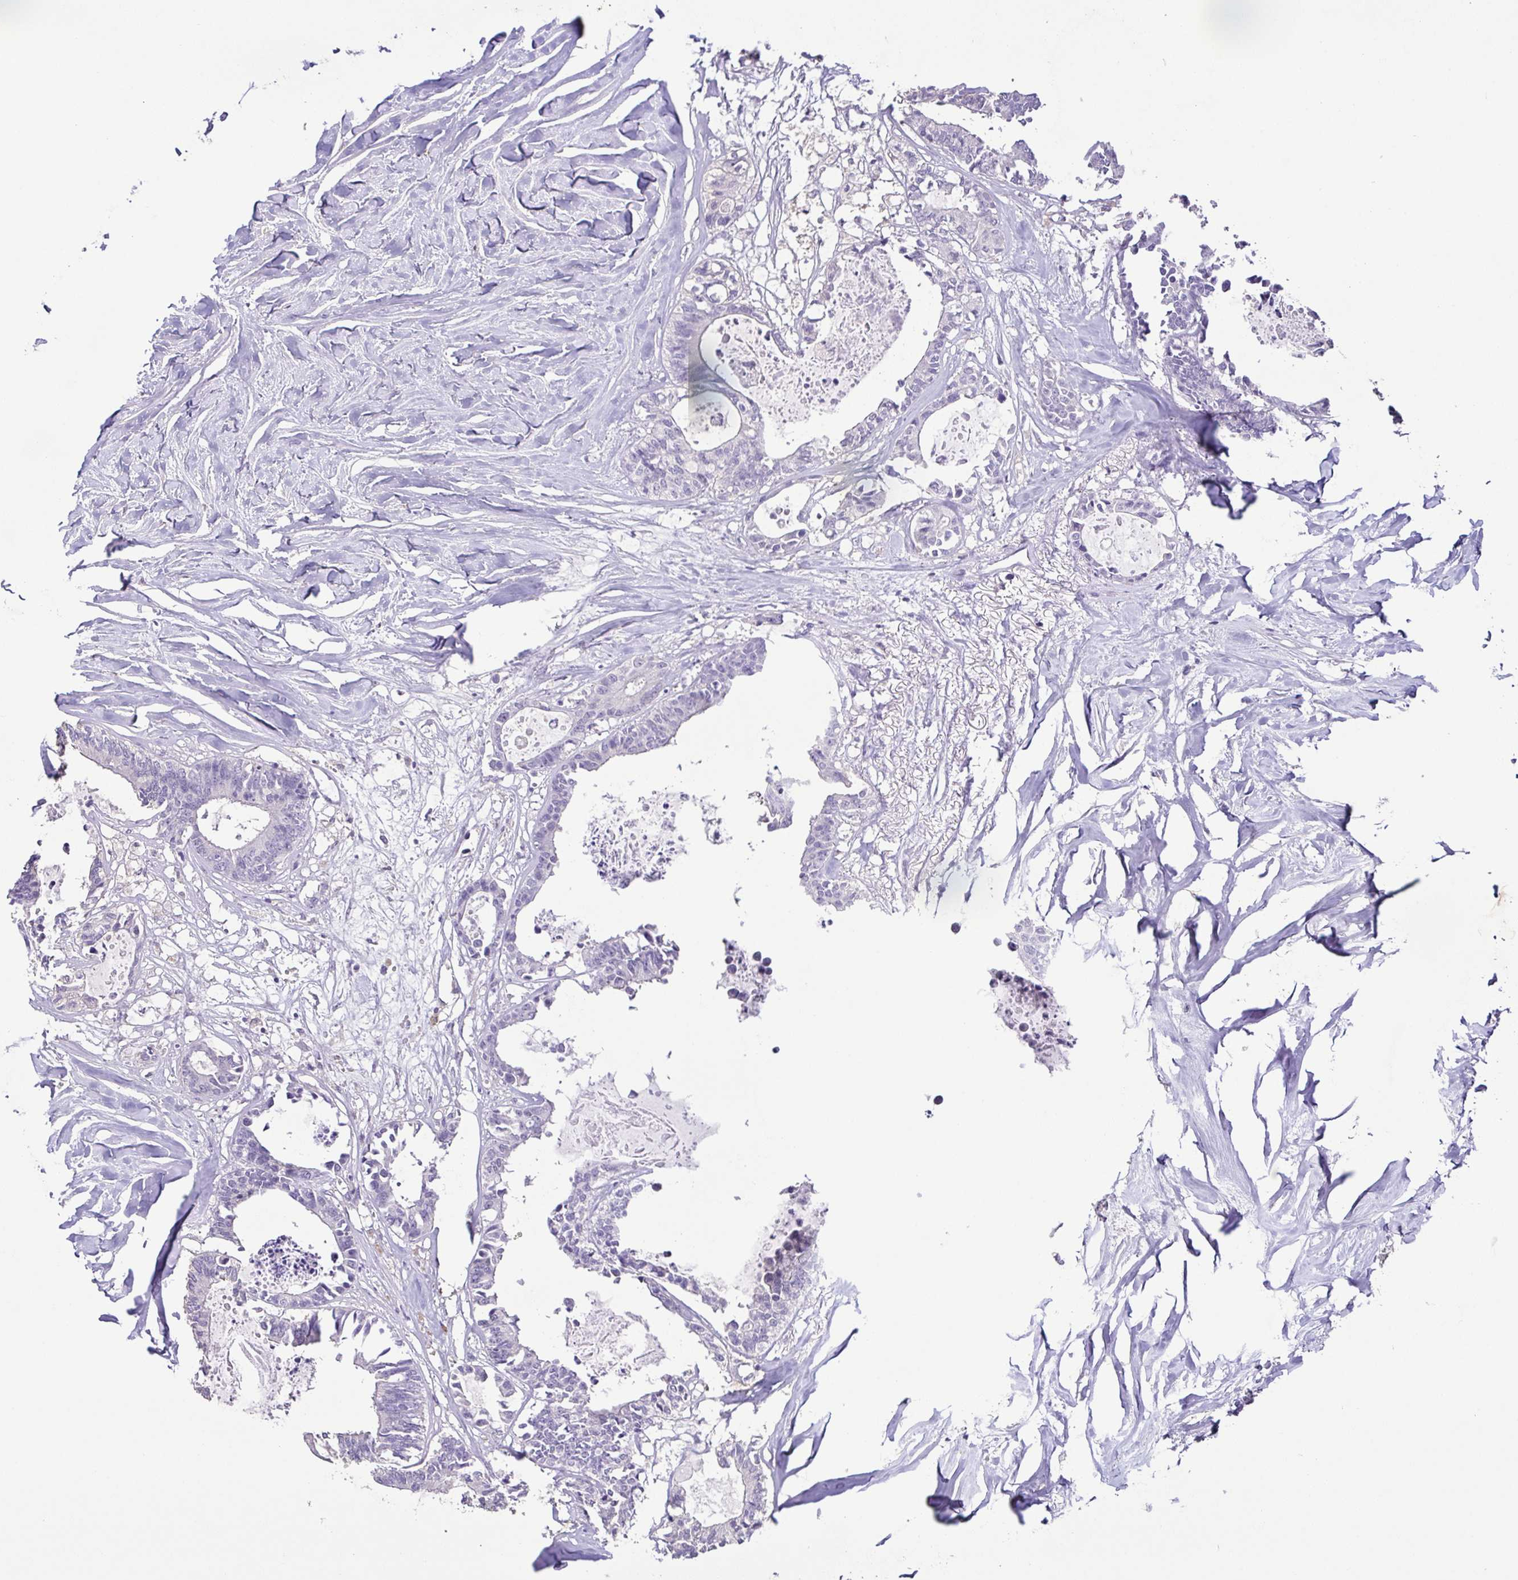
{"staining": {"intensity": "negative", "quantity": "none", "location": "none"}, "tissue": "colorectal cancer", "cell_type": "Tumor cells", "image_type": "cancer", "snomed": [{"axis": "morphology", "description": "Adenocarcinoma, NOS"}, {"axis": "topography", "description": "Colon"}, {"axis": "topography", "description": "Rectum"}], "caption": "Tumor cells show no significant positivity in adenocarcinoma (colorectal).", "gene": "TERT", "patient": {"sex": "male", "age": 57}}